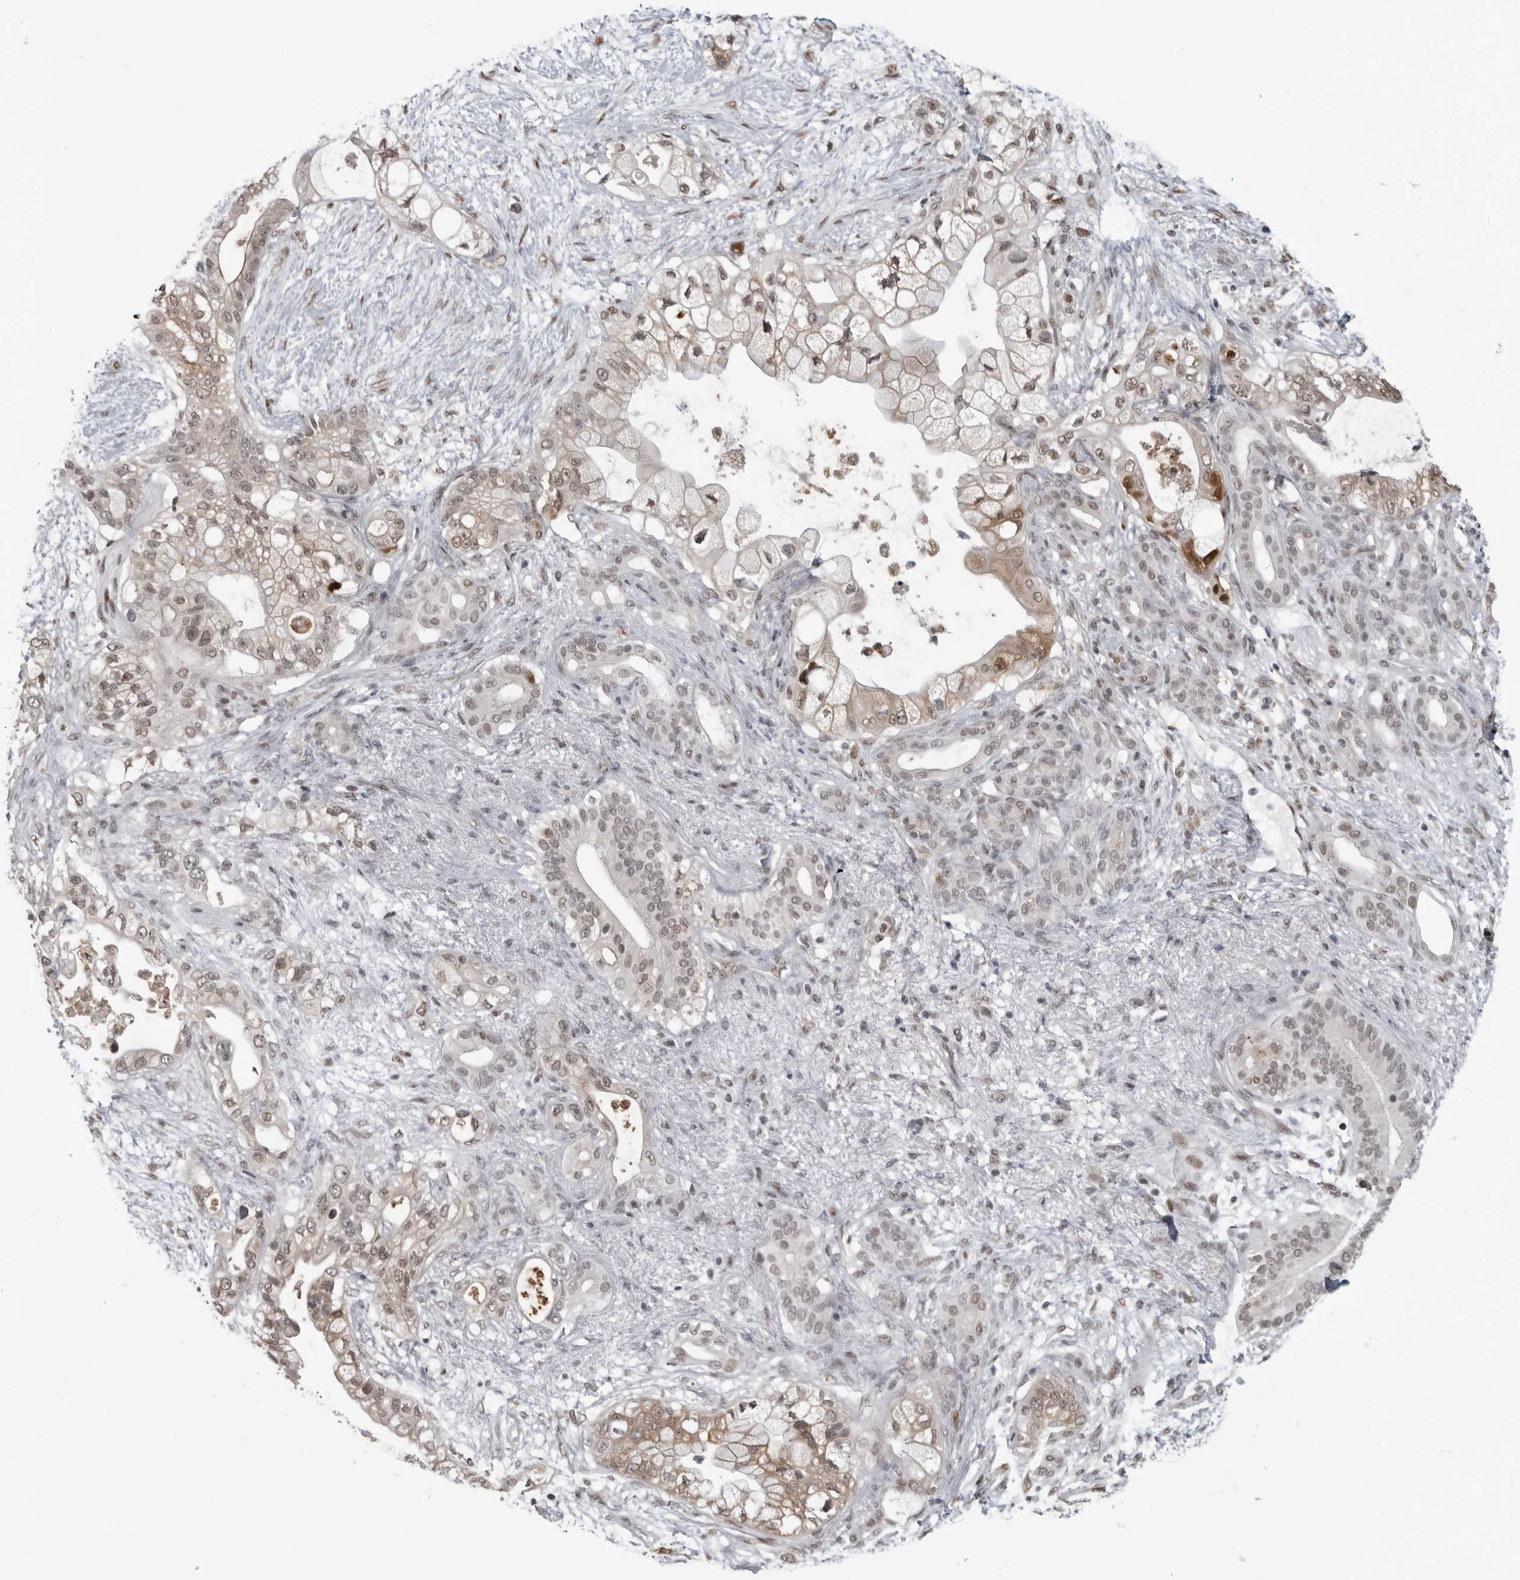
{"staining": {"intensity": "weak", "quantity": ">75%", "location": "nuclear"}, "tissue": "pancreatic cancer", "cell_type": "Tumor cells", "image_type": "cancer", "snomed": [{"axis": "morphology", "description": "Adenocarcinoma, NOS"}, {"axis": "topography", "description": "Pancreas"}], "caption": "This is a photomicrograph of immunohistochemistry (IHC) staining of pancreatic cancer, which shows weak positivity in the nuclear of tumor cells.", "gene": "C8orf58", "patient": {"sex": "male", "age": 53}}